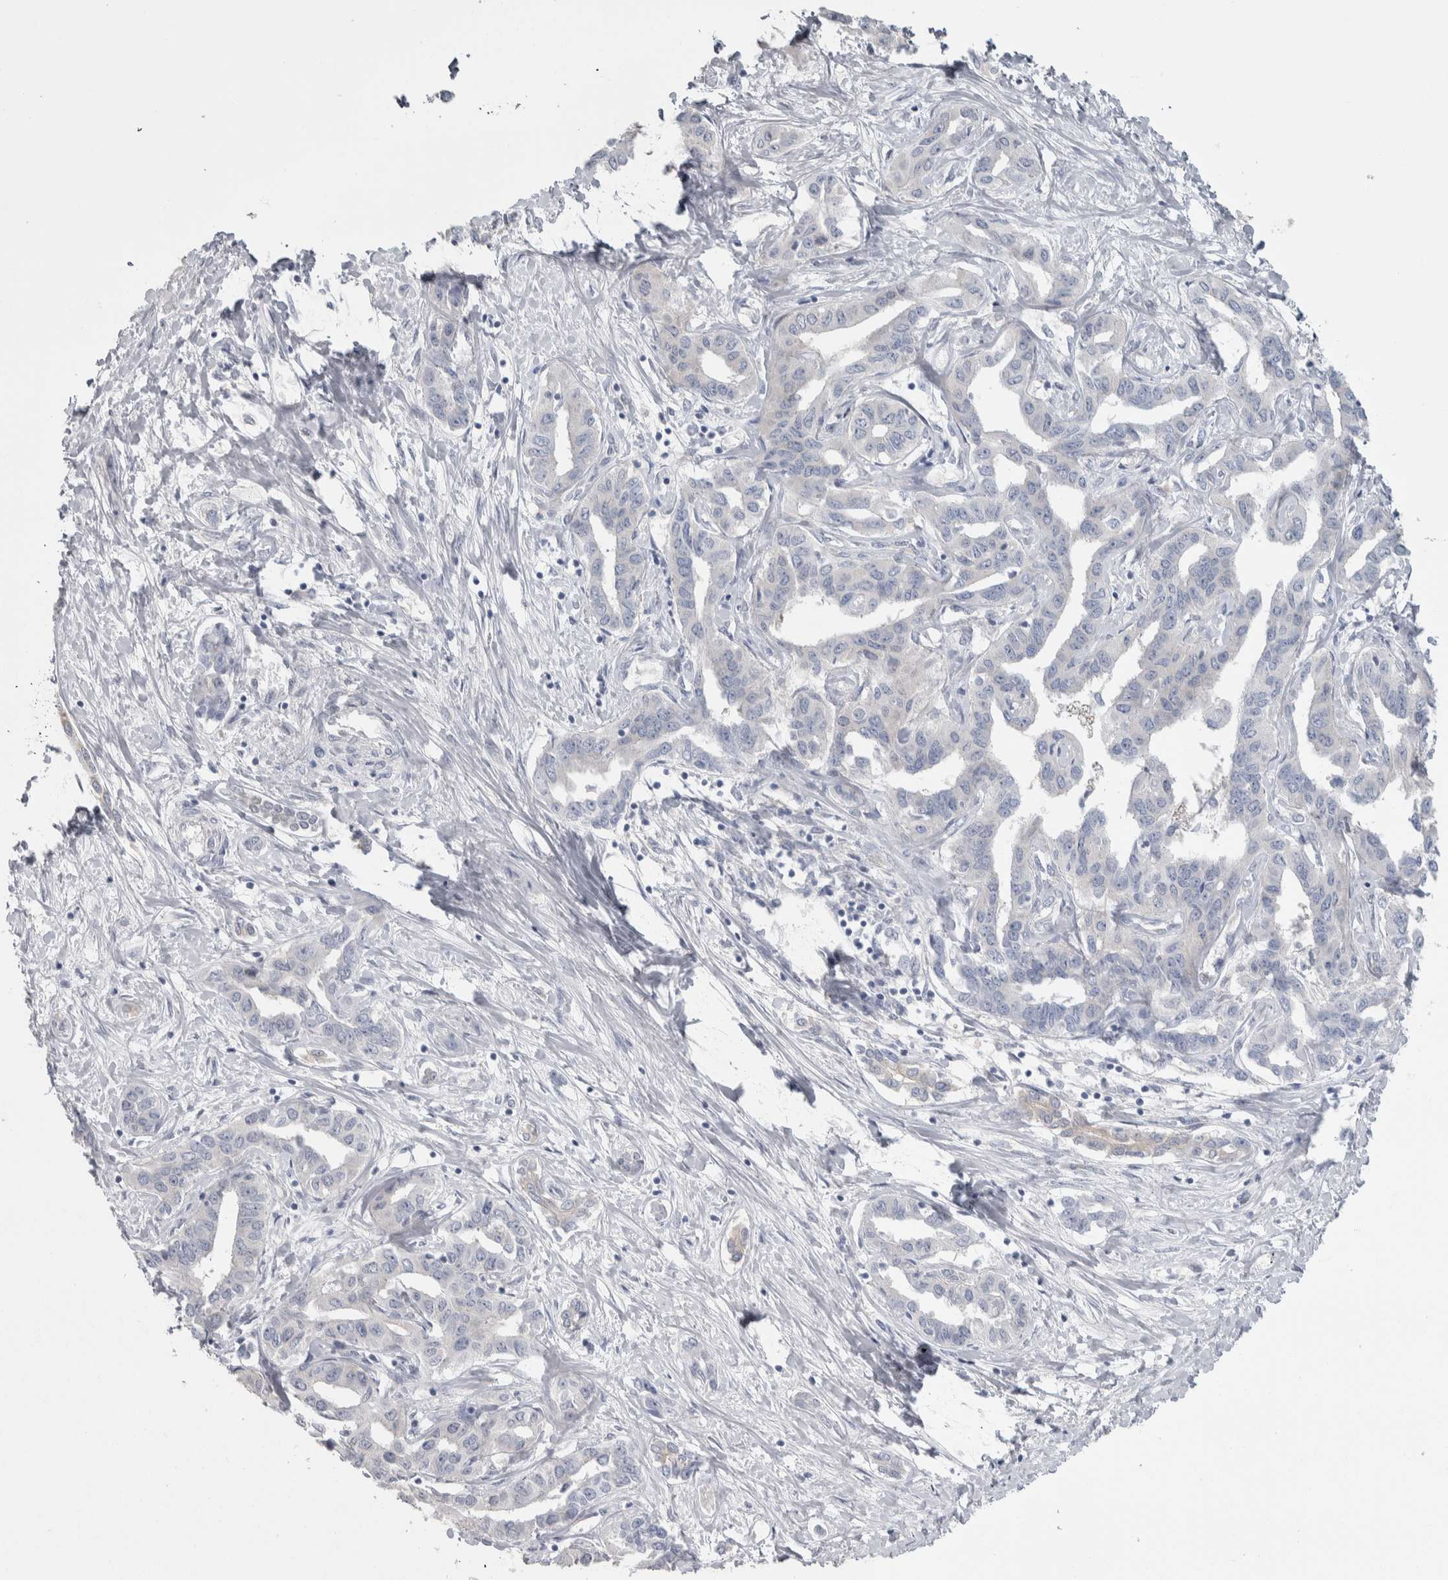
{"staining": {"intensity": "negative", "quantity": "none", "location": "none"}, "tissue": "liver cancer", "cell_type": "Tumor cells", "image_type": "cancer", "snomed": [{"axis": "morphology", "description": "Cholangiocarcinoma"}, {"axis": "topography", "description": "Liver"}], "caption": "Immunohistochemistry (IHC) image of human liver cancer (cholangiocarcinoma) stained for a protein (brown), which reveals no positivity in tumor cells.", "gene": "GPHN", "patient": {"sex": "male", "age": 59}}